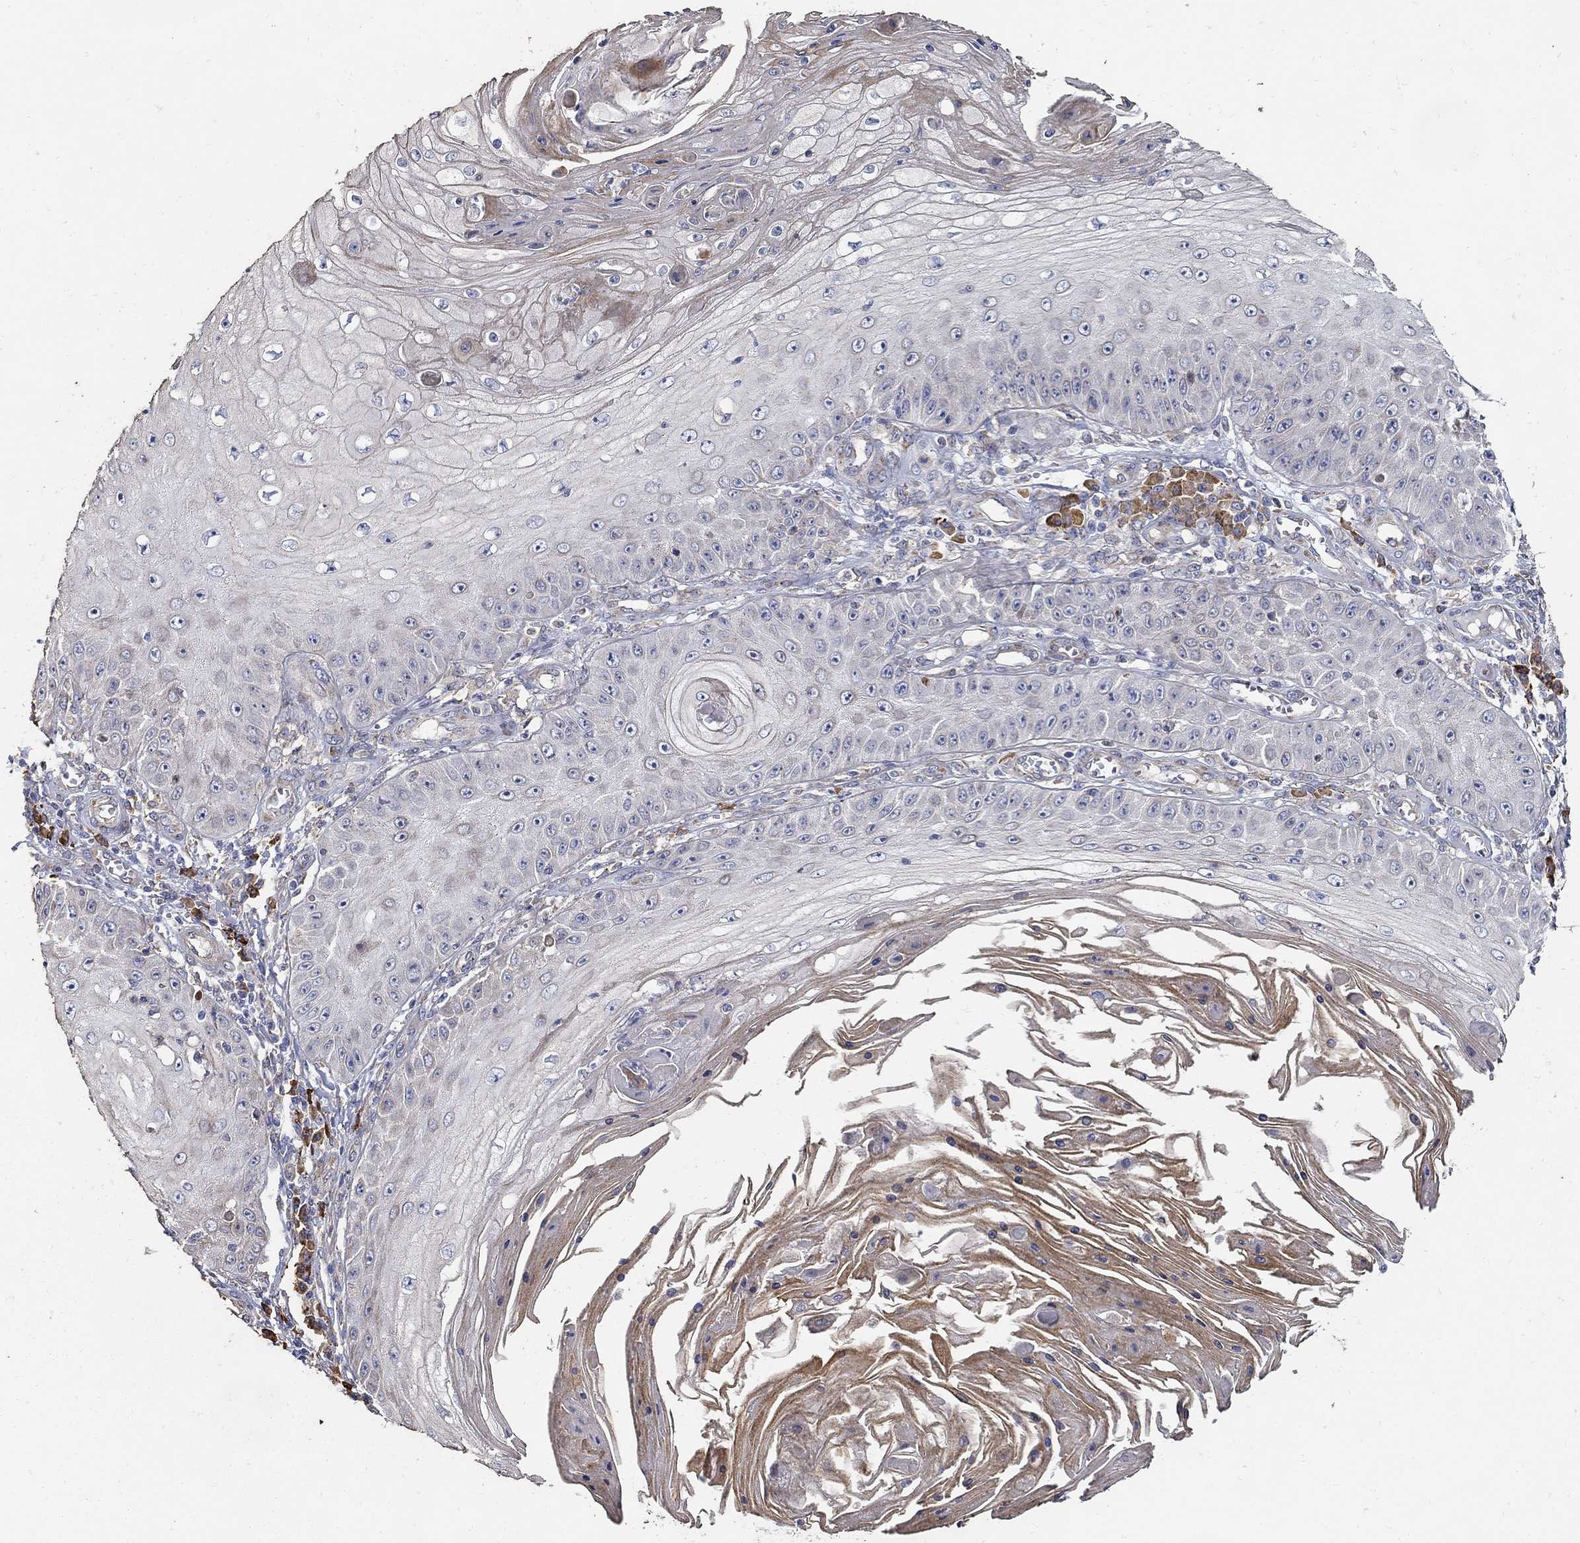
{"staining": {"intensity": "negative", "quantity": "none", "location": "none"}, "tissue": "skin cancer", "cell_type": "Tumor cells", "image_type": "cancer", "snomed": [{"axis": "morphology", "description": "Squamous cell carcinoma, NOS"}, {"axis": "topography", "description": "Skin"}], "caption": "High magnification brightfield microscopy of skin cancer (squamous cell carcinoma) stained with DAB (3,3'-diaminobenzidine) (brown) and counterstained with hematoxylin (blue): tumor cells show no significant staining. (Stains: DAB (3,3'-diaminobenzidine) immunohistochemistry with hematoxylin counter stain, Microscopy: brightfield microscopy at high magnification).", "gene": "EMILIN3", "patient": {"sex": "male", "age": 70}}